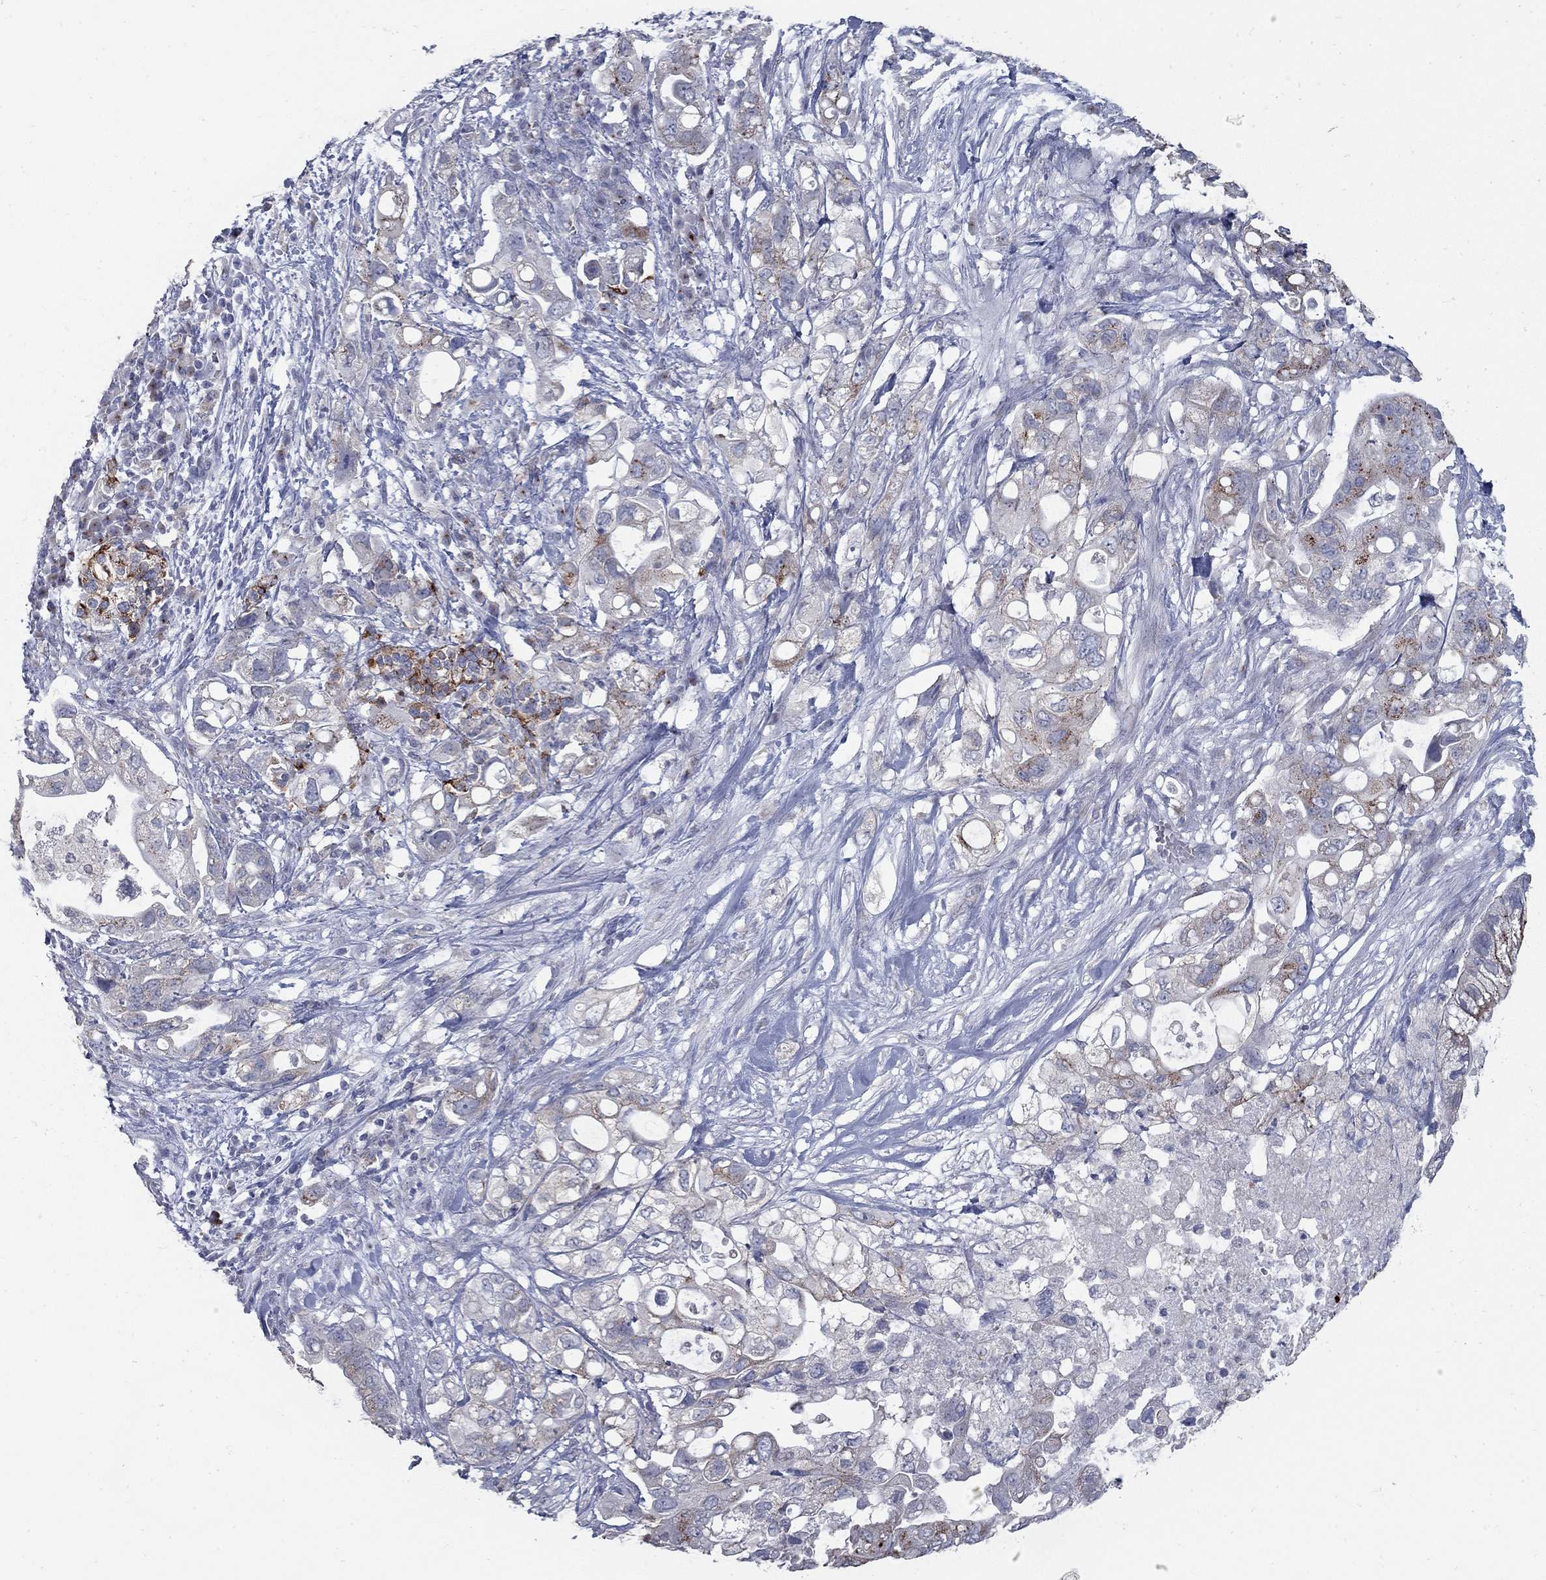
{"staining": {"intensity": "strong", "quantity": "<25%", "location": "cytoplasmic/membranous"}, "tissue": "pancreatic cancer", "cell_type": "Tumor cells", "image_type": "cancer", "snomed": [{"axis": "morphology", "description": "Adenocarcinoma, NOS"}, {"axis": "topography", "description": "Pancreas"}], "caption": "Brown immunohistochemical staining in pancreatic adenocarcinoma shows strong cytoplasmic/membranous staining in approximately <25% of tumor cells.", "gene": "KIAA0319L", "patient": {"sex": "female", "age": 72}}